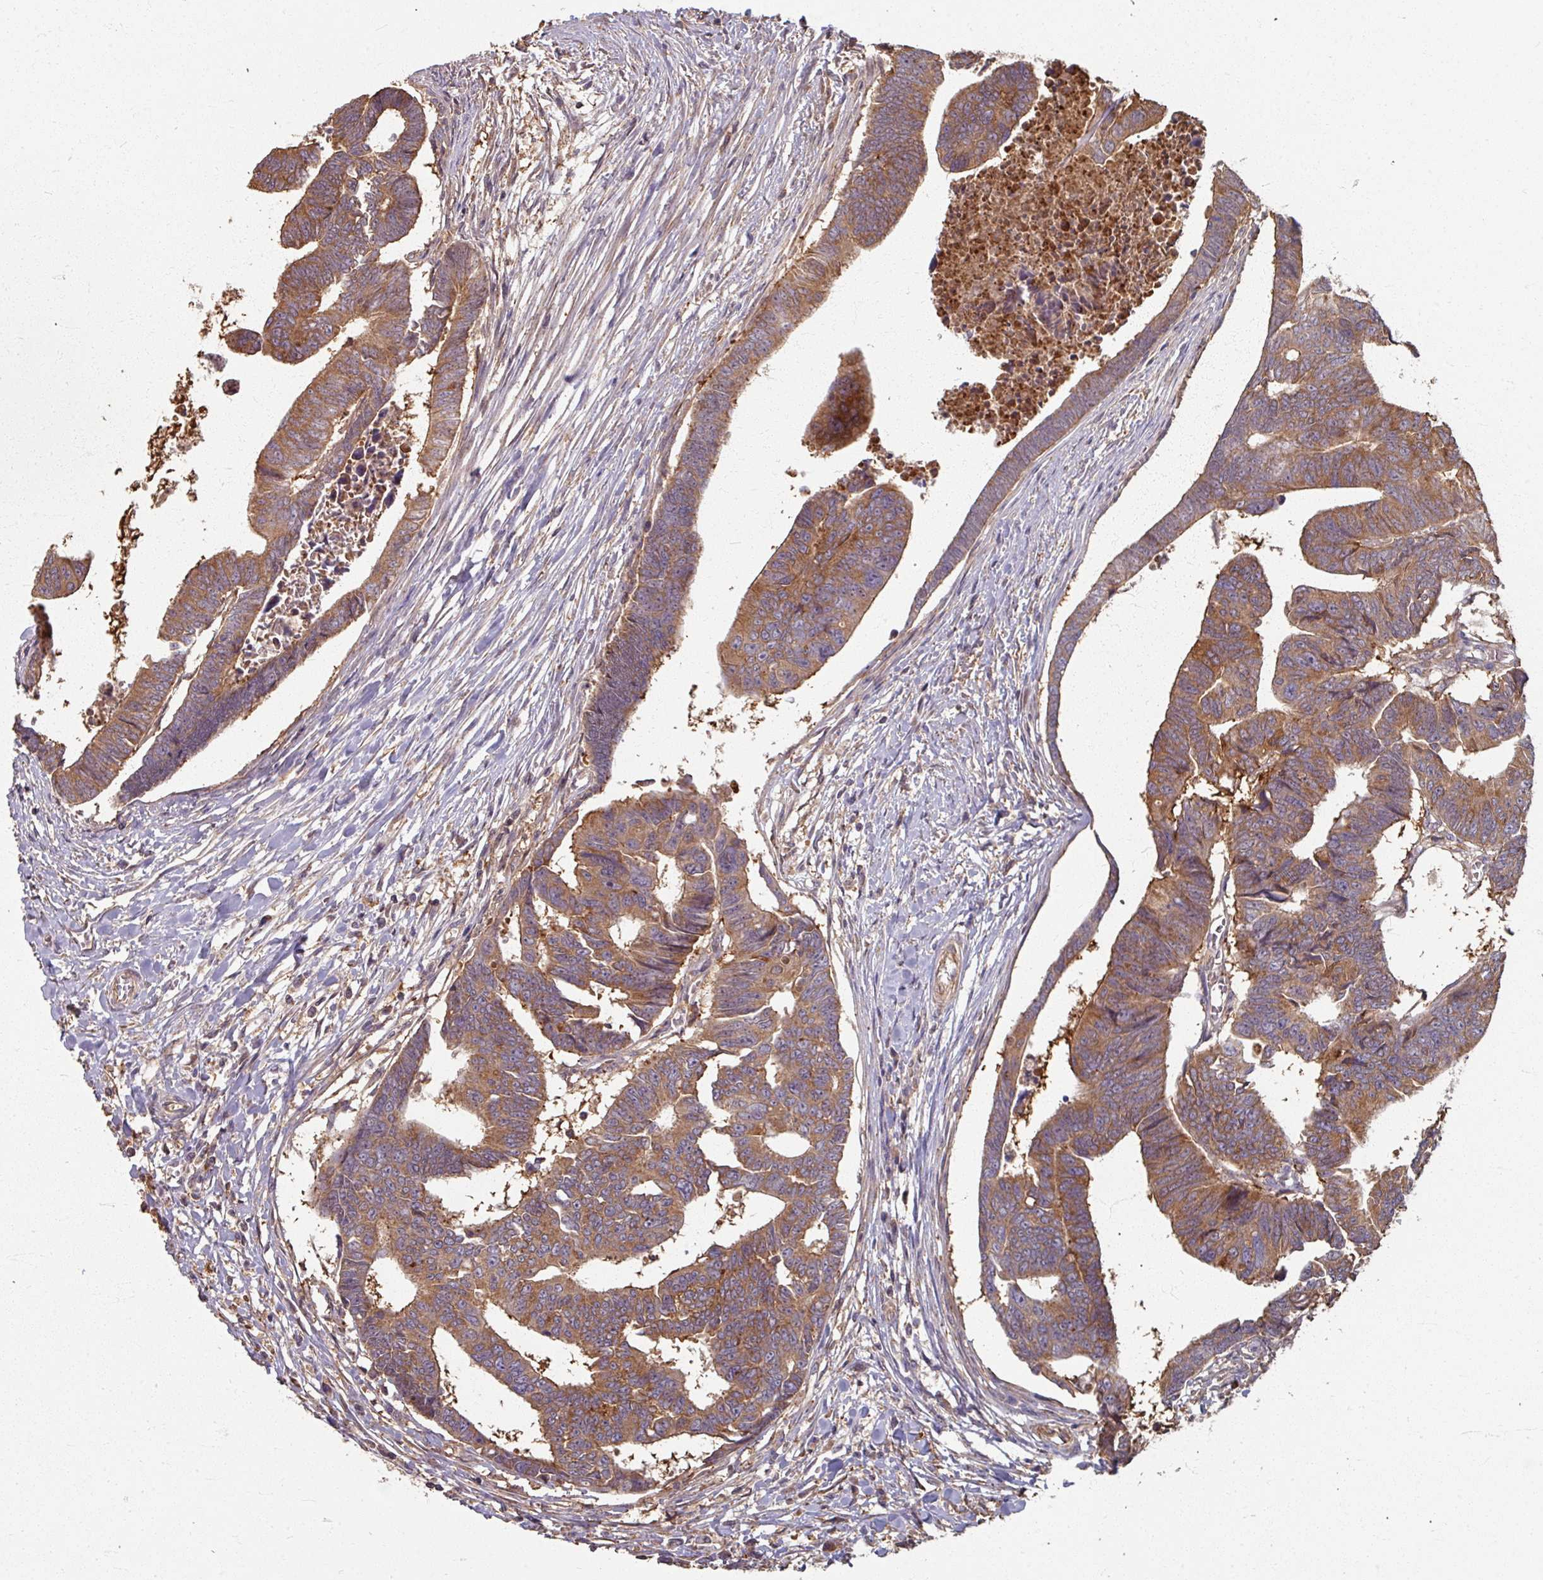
{"staining": {"intensity": "moderate", "quantity": ">75%", "location": "cytoplasmic/membranous"}, "tissue": "colorectal cancer", "cell_type": "Tumor cells", "image_type": "cancer", "snomed": [{"axis": "morphology", "description": "Adenocarcinoma, NOS"}, {"axis": "topography", "description": "Rectum"}], "caption": "Immunohistochemical staining of colorectal cancer reveals moderate cytoplasmic/membranous protein staining in approximately >75% of tumor cells.", "gene": "CCDC68", "patient": {"sex": "female", "age": 65}}